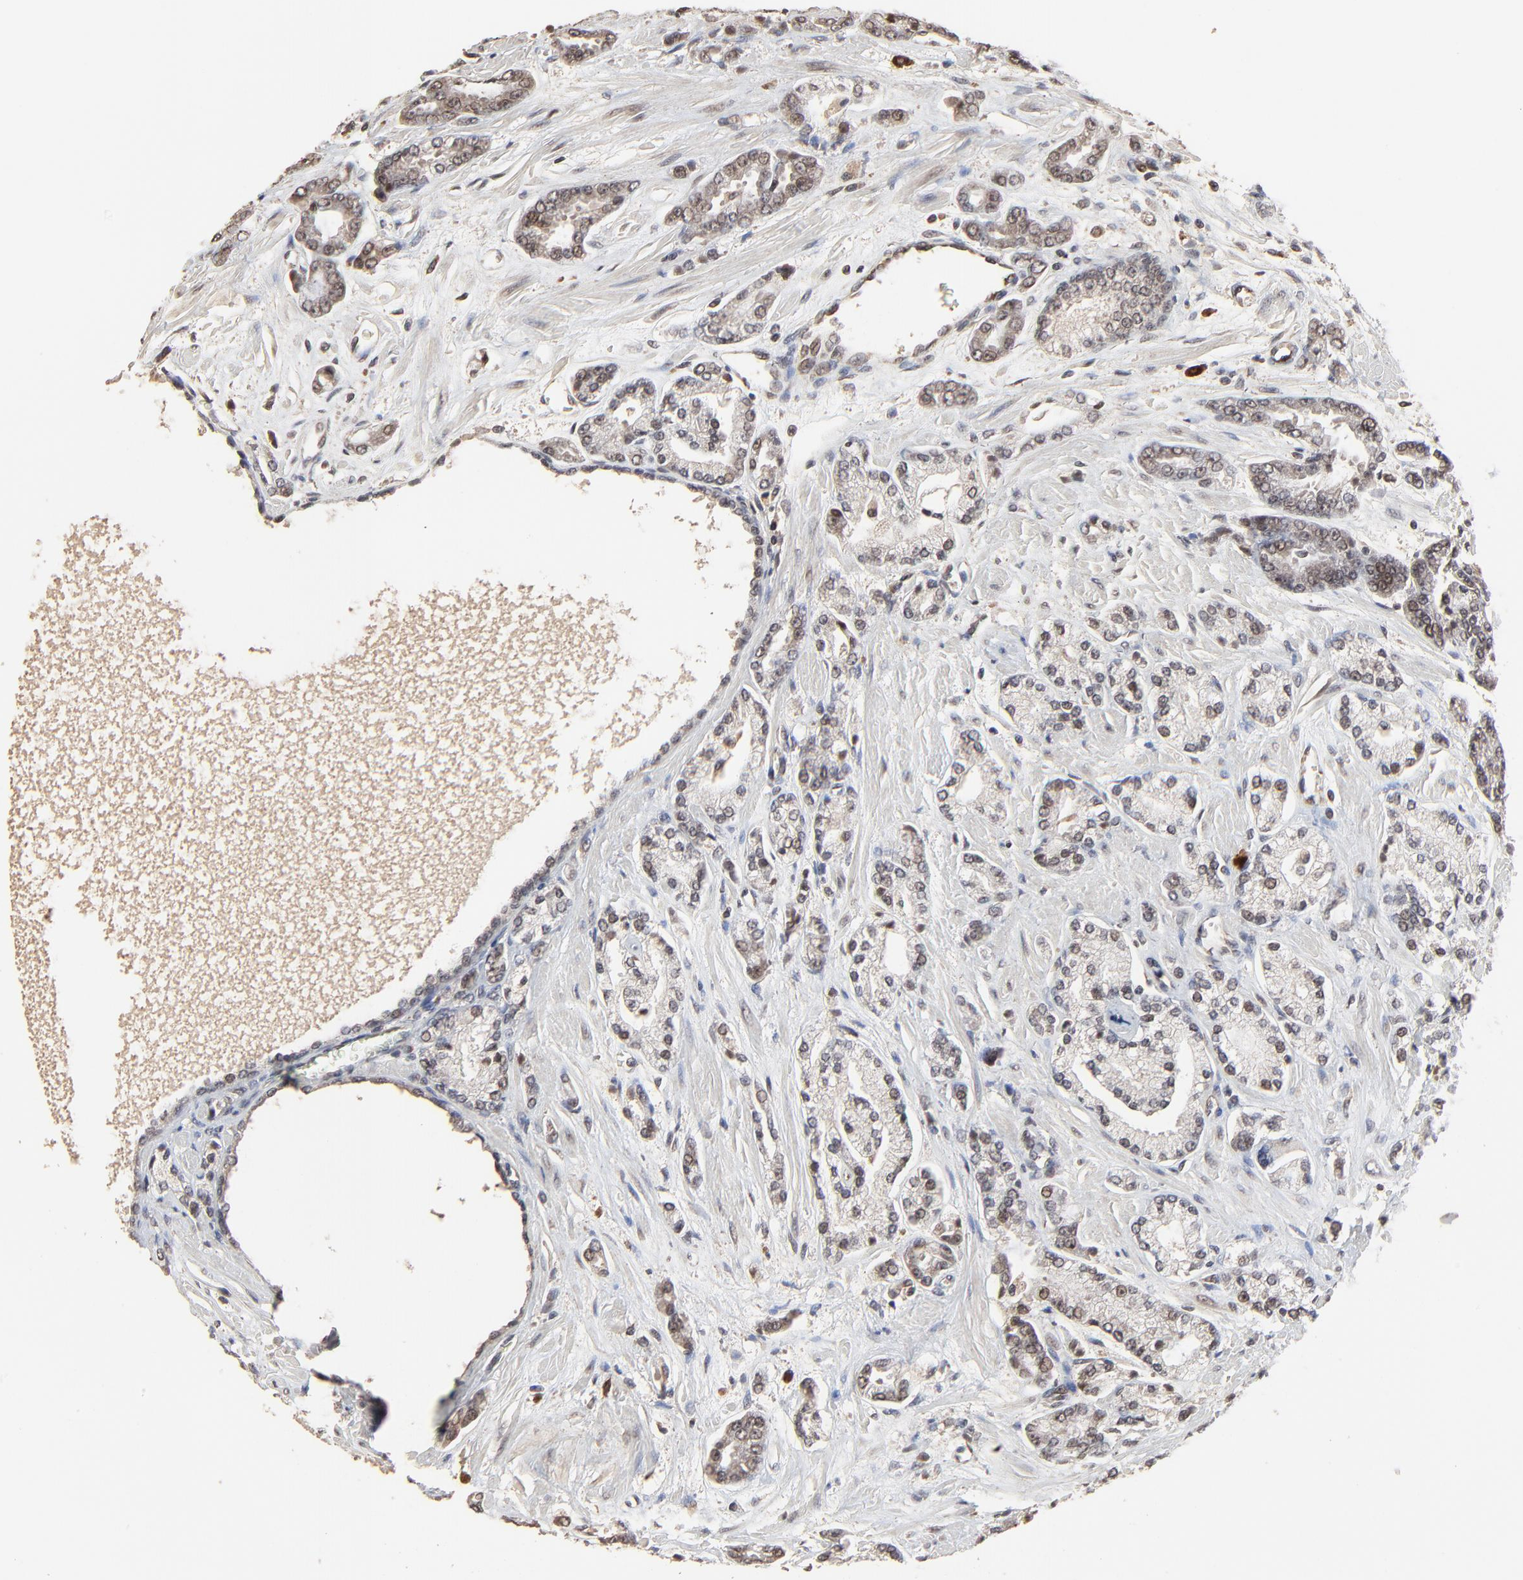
{"staining": {"intensity": "weak", "quantity": "25%-75%", "location": "nuclear"}, "tissue": "prostate cancer", "cell_type": "Tumor cells", "image_type": "cancer", "snomed": [{"axis": "morphology", "description": "Adenocarcinoma, High grade"}, {"axis": "topography", "description": "Prostate"}], "caption": "Immunohistochemistry staining of prostate cancer, which demonstrates low levels of weak nuclear positivity in about 25%-75% of tumor cells indicating weak nuclear protein staining. The staining was performed using DAB (brown) for protein detection and nuclei were counterstained in hematoxylin (blue).", "gene": "FAM227A", "patient": {"sex": "male", "age": 71}}